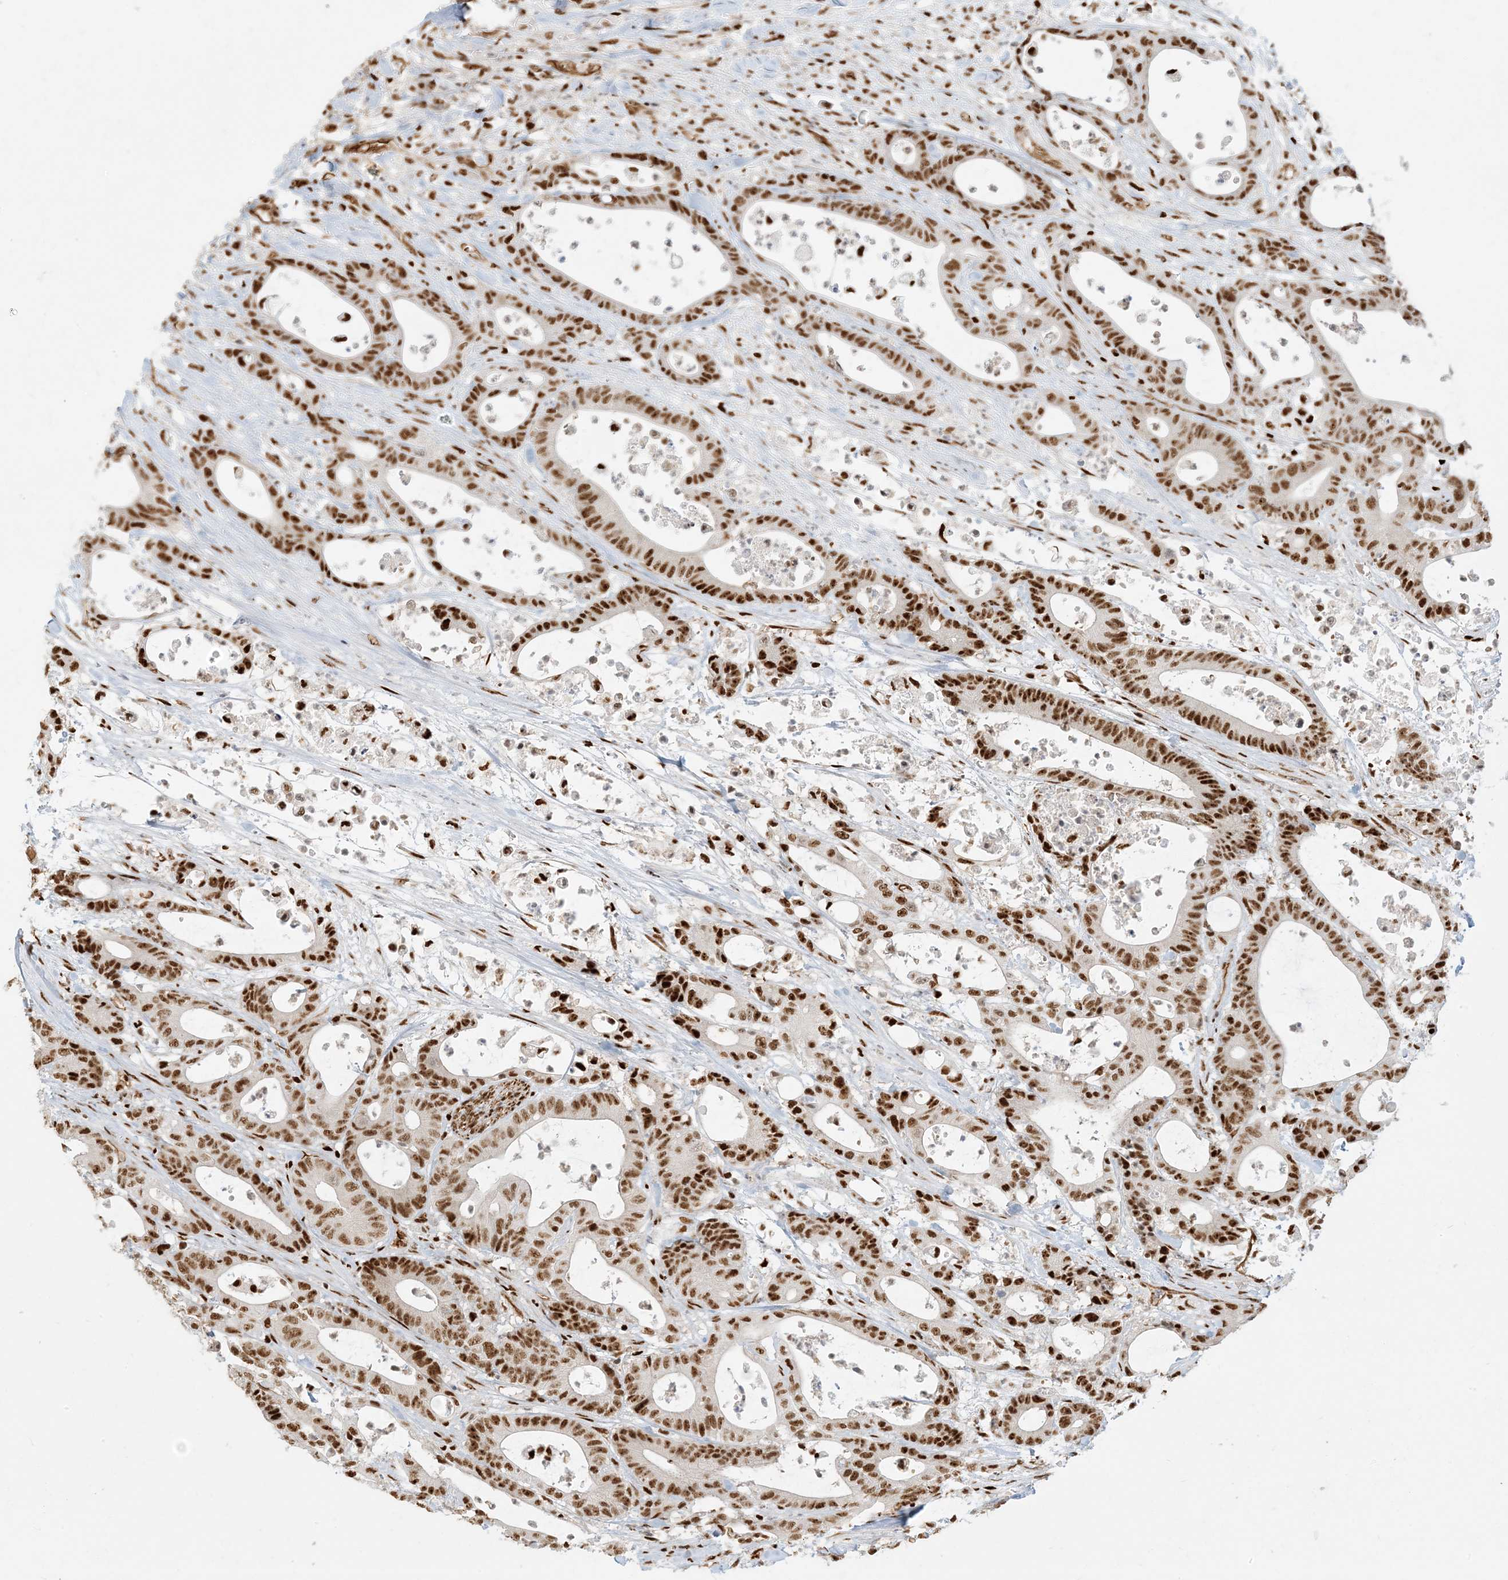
{"staining": {"intensity": "strong", "quantity": ">75%", "location": "nuclear"}, "tissue": "colorectal cancer", "cell_type": "Tumor cells", "image_type": "cancer", "snomed": [{"axis": "morphology", "description": "Adenocarcinoma, NOS"}, {"axis": "topography", "description": "Colon"}], "caption": "The immunohistochemical stain shows strong nuclear staining in tumor cells of colorectal cancer (adenocarcinoma) tissue.", "gene": "CKS2", "patient": {"sex": "female", "age": 84}}